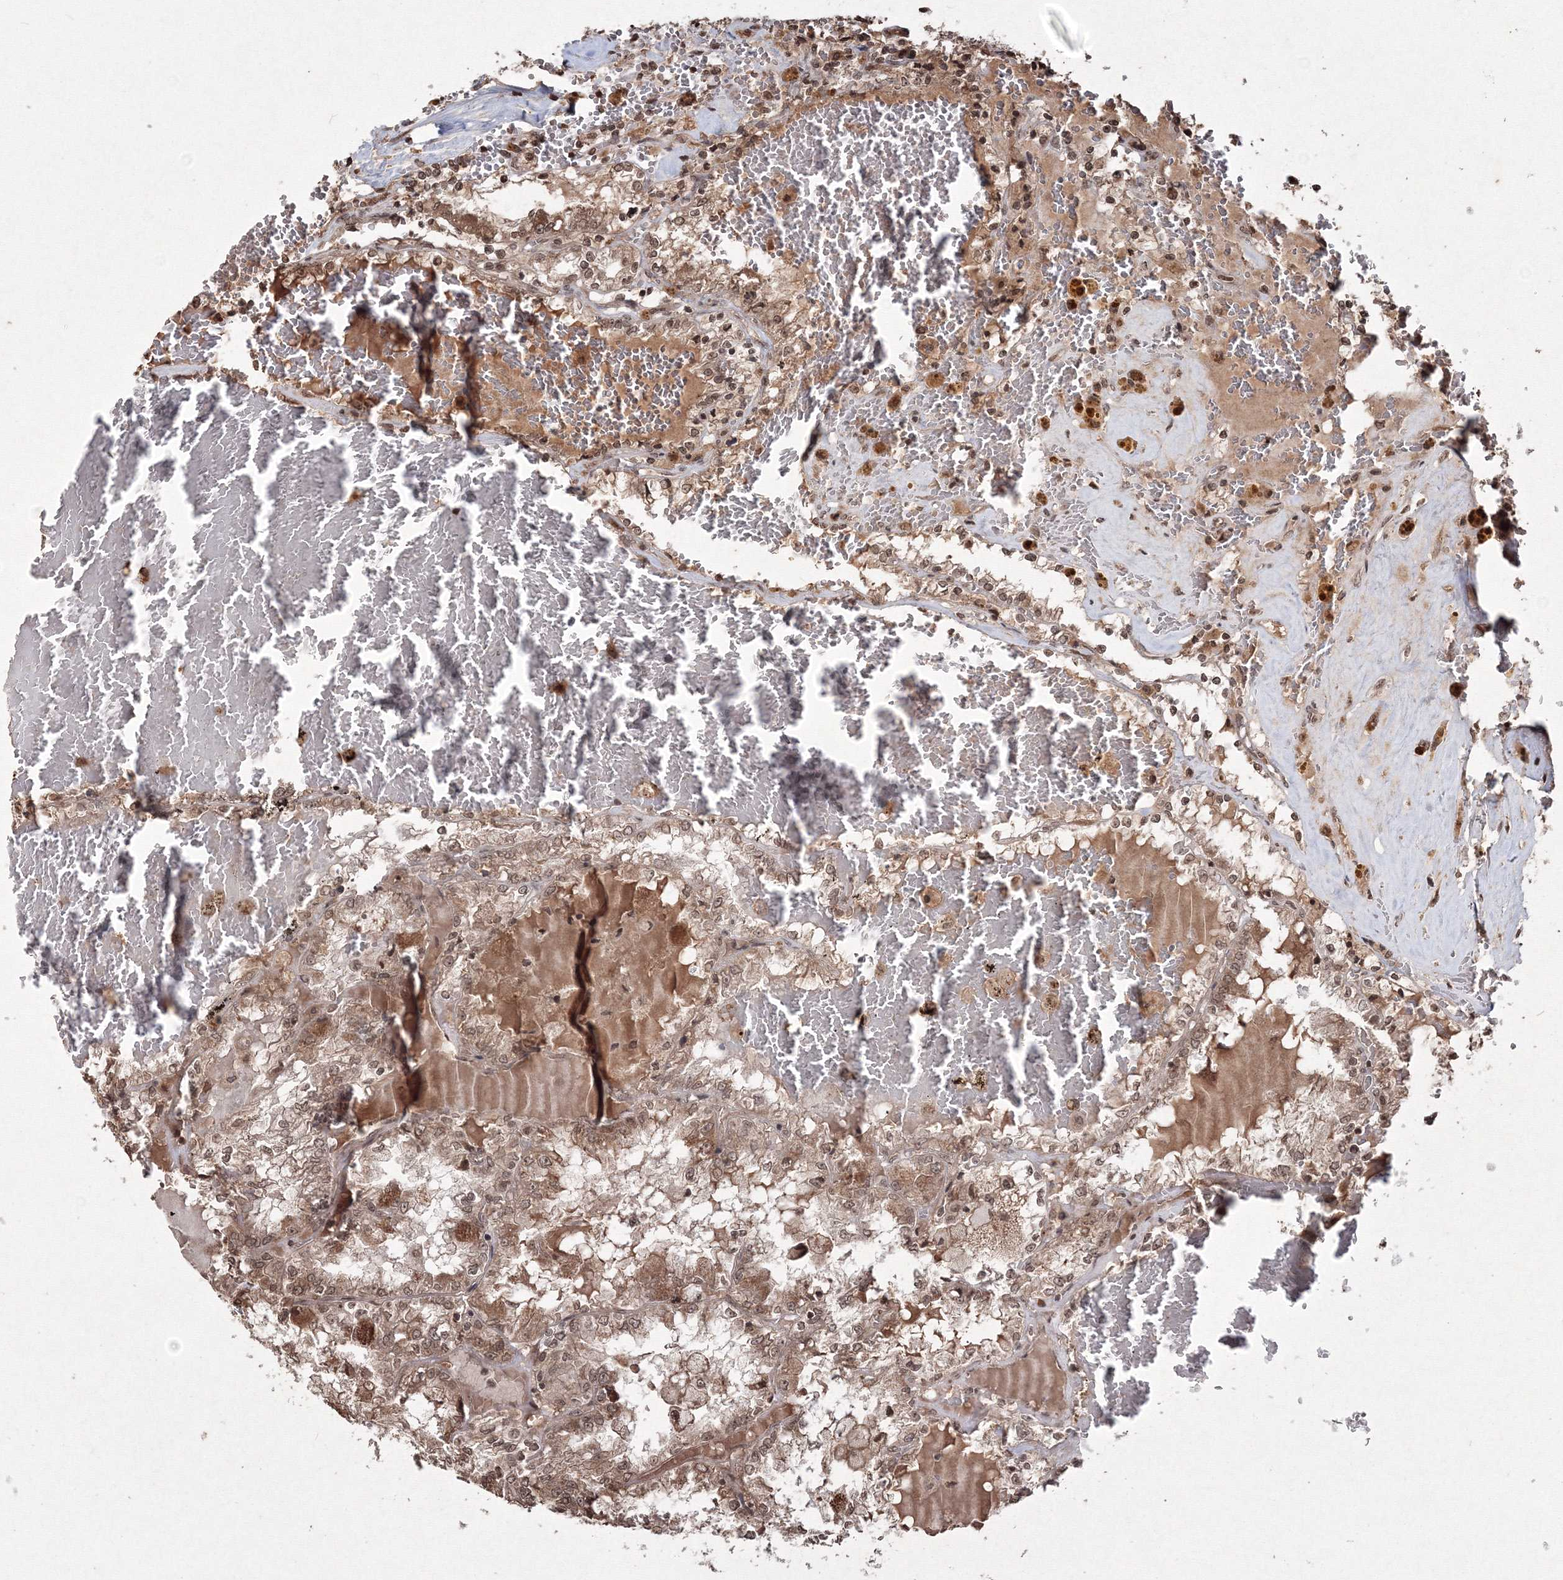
{"staining": {"intensity": "moderate", "quantity": ">75%", "location": "cytoplasmic/membranous,nuclear"}, "tissue": "renal cancer", "cell_type": "Tumor cells", "image_type": "cancer", "snomed": [{"axis": "morphology", "description": "Adenocarcinoma, NOS"}, {"axis": "topography", "description": "Kidney"}], "caption": "A photomicrograph showing moderate cytoplasmic/membranous and nuclear expression in approximately >75% of tumor cells in renal cancer (adenocarcinoma), as visualized by brown immunohistochemical staining.", "gene": "PEX13", "patient": {"sex": "female", "age": 56}}